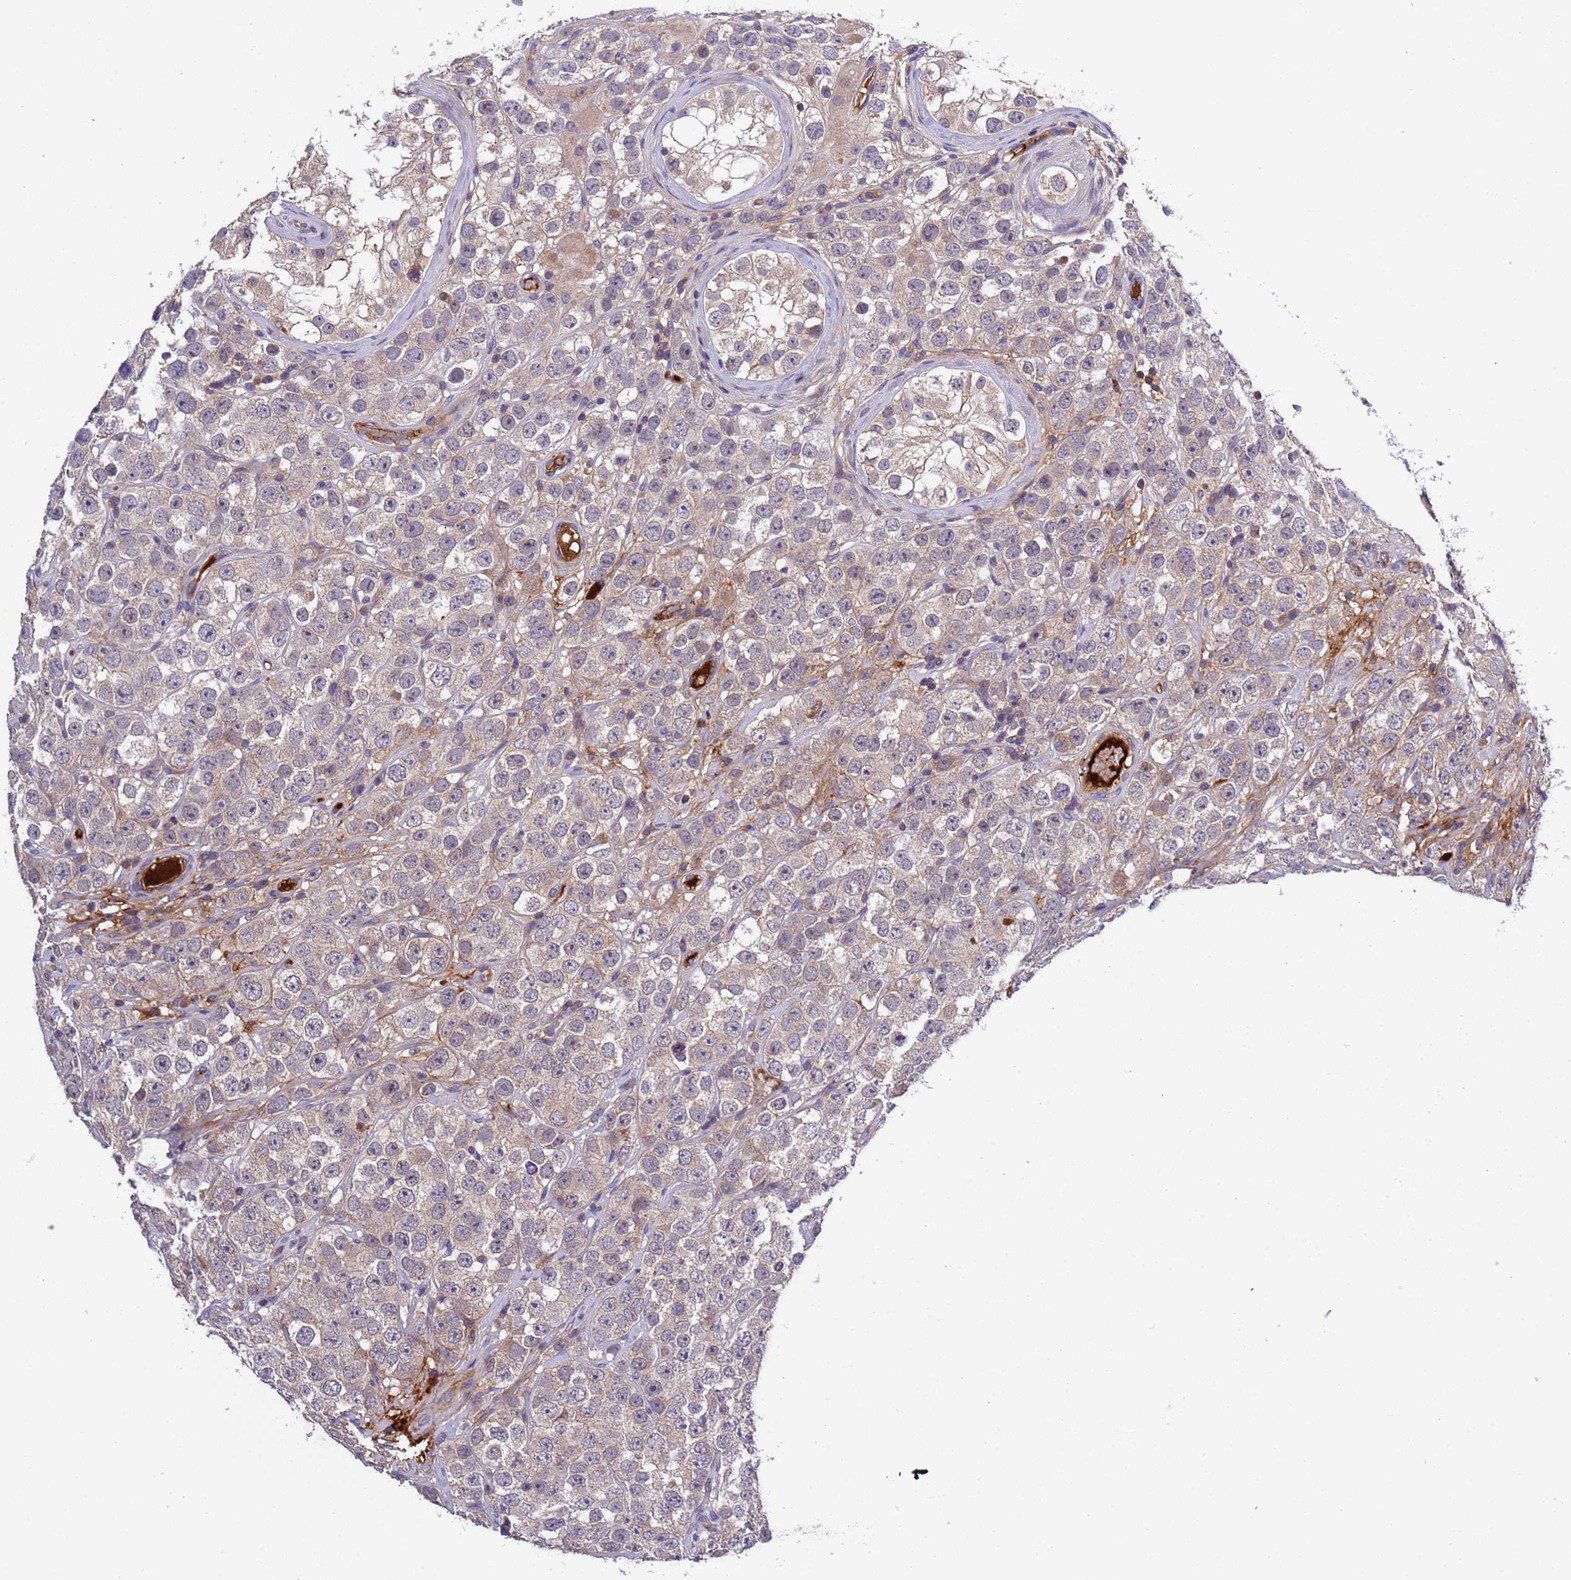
{"staining": {"intensity": "weak", "quantity": "25%-75%", "location": "cytoplasmic/membranous"}, "tissue": "testis cancer", "cell_type": "Tumor cells", "image_type": "cancer", "snomed": [{"axis": "morphology", "description": "Seminoma, NOS"}, {"axis": "topography", "description": "Testis"}], "caption": "Weak cytoplasmic/membranous protein staining is appreciated in approximately 25%-75% of tumor cells in testis seminoma.", "gene": "PARP16", "patient": {"sex": "male", "age": 28}}